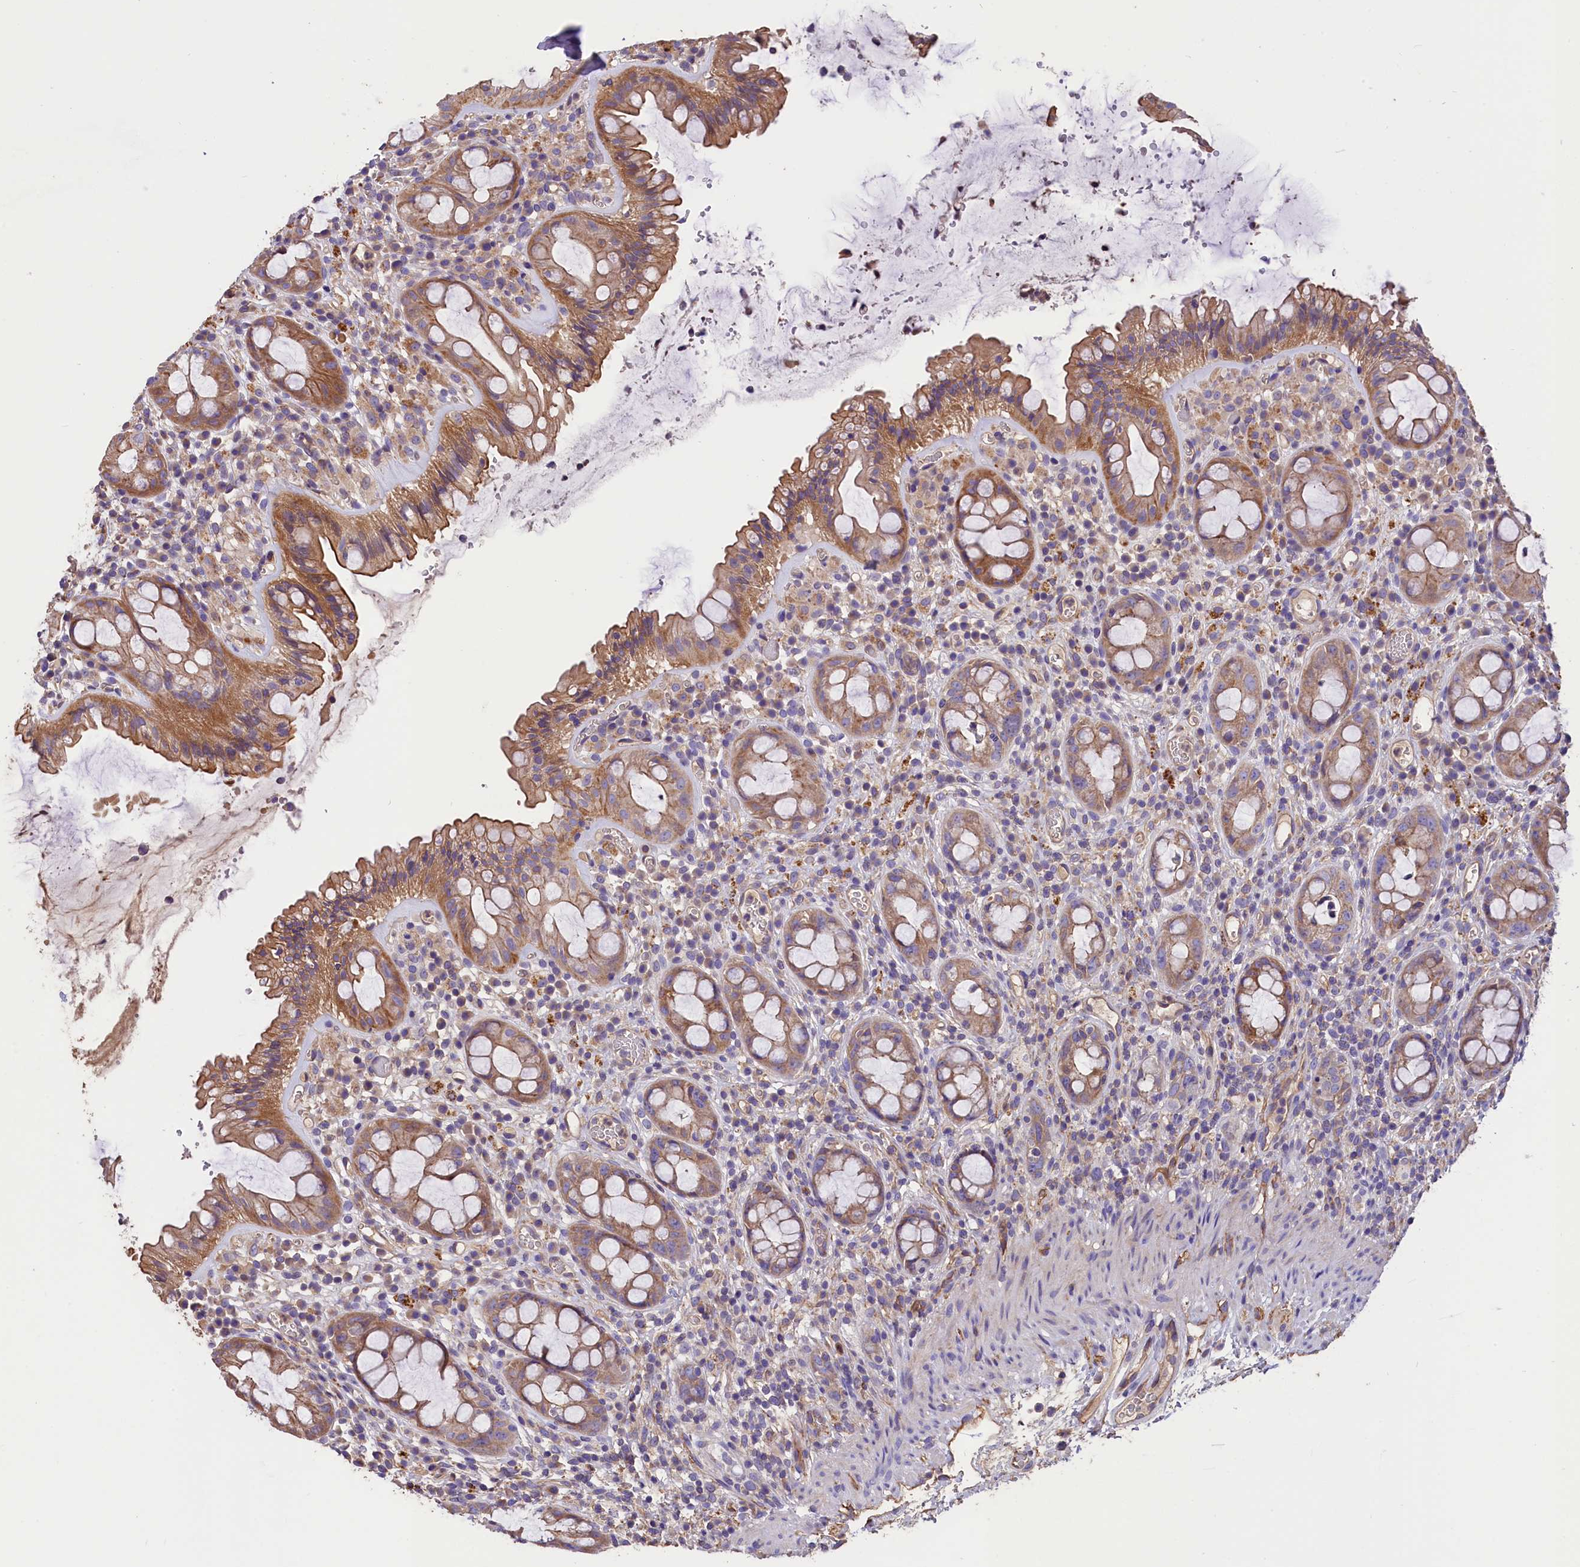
{"staining": {"intensity": "moderate", "quantity": ">75%", "location": "cytoplasmic/membranous"}, "tissue": "rectum", "cell_type": "Glandular cells", "image_type": "normal", "snomed": [{"axis": "morphology", "description": "Normal tissue, NOS"}, {"axis": "topography", "description": "Rectum"}], "caption": "Immunohistochemical staining of unremarkable rectum shows moderate cytoplasmic/membranous protein positivity in approximately >75% of glandular cells.", "gene": "ERMARD", "patient": {"sex": "female", "age": 57}}